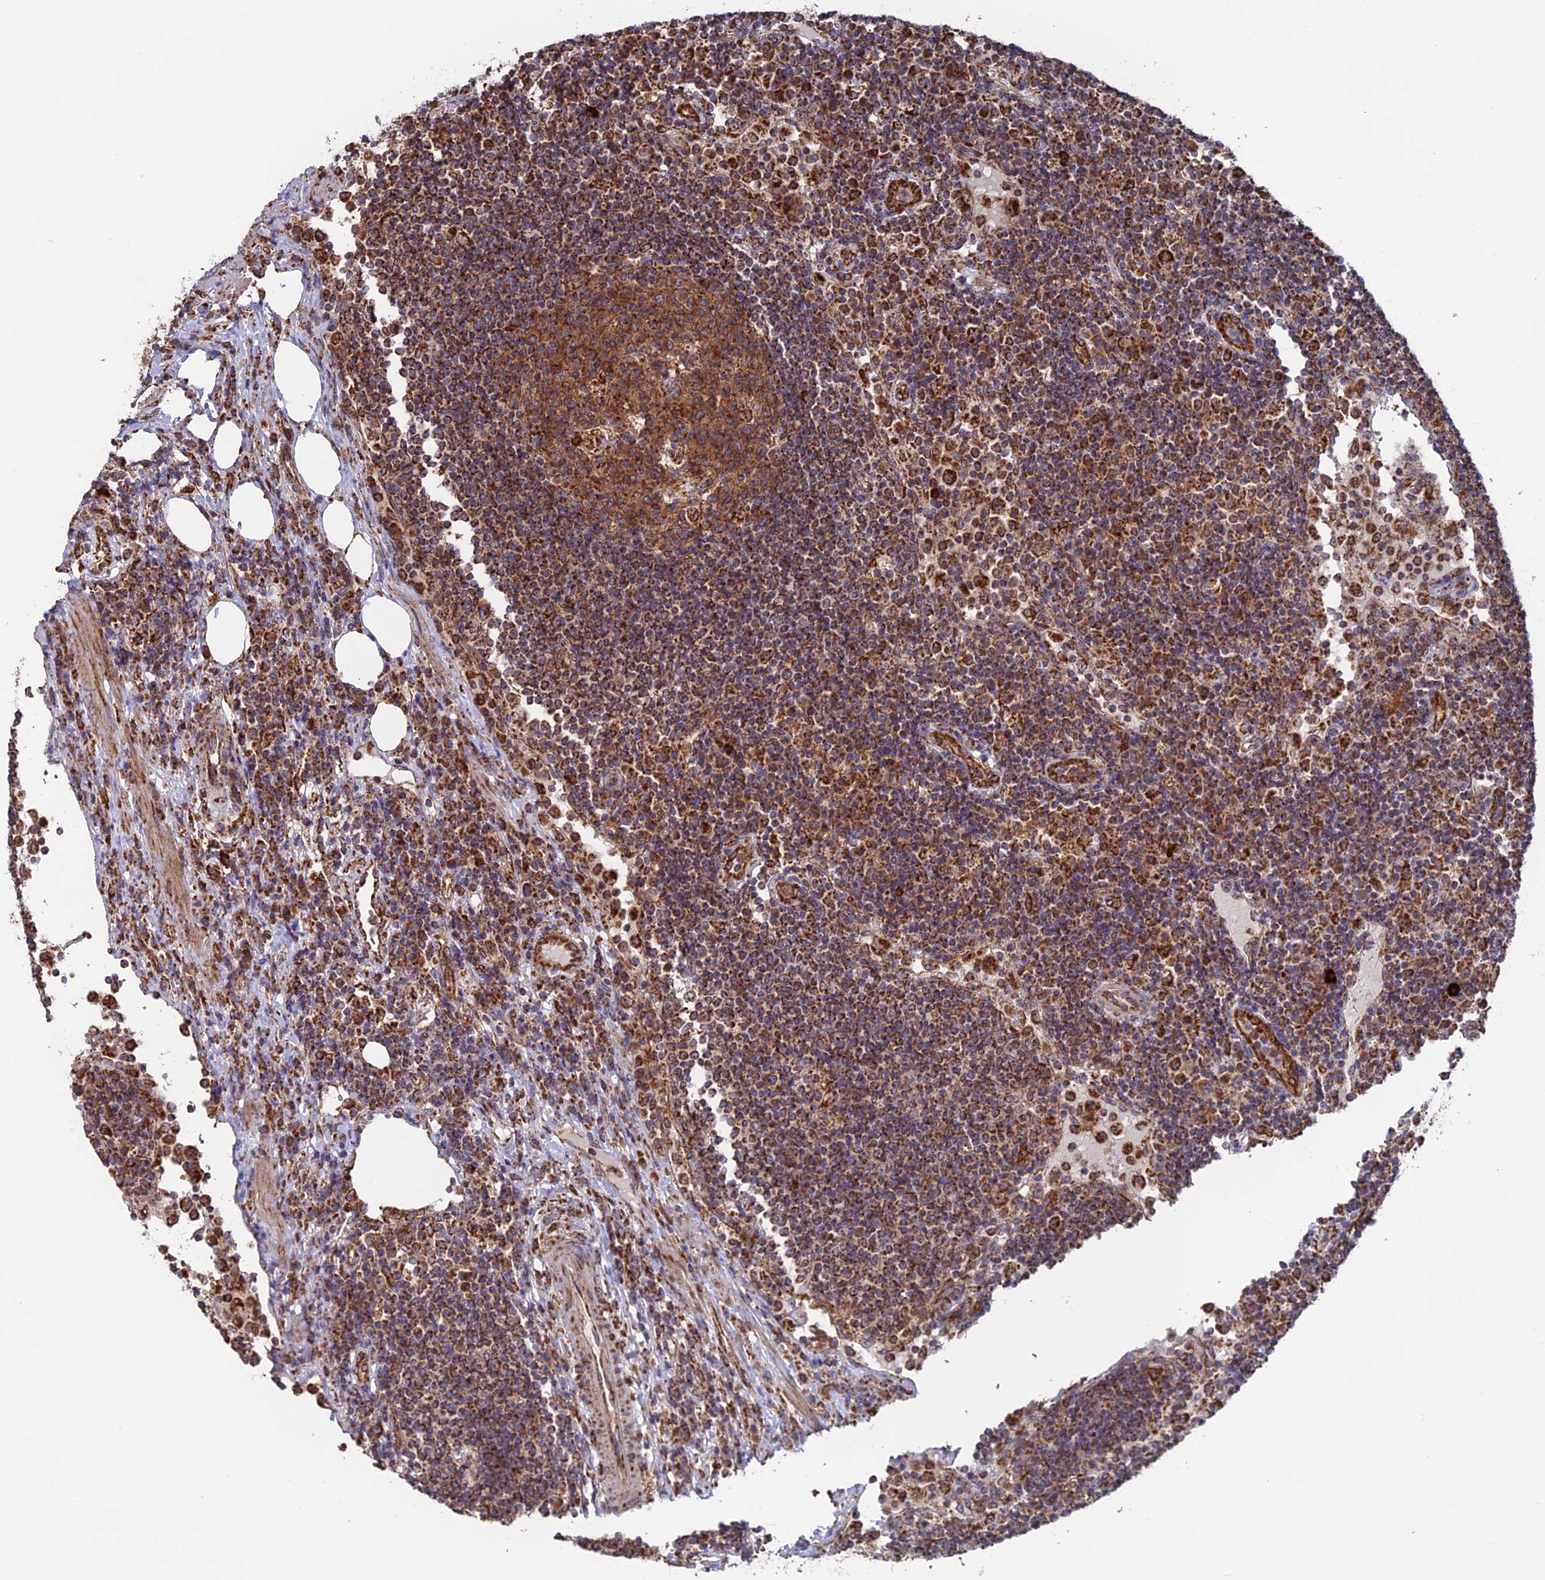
{"staining": {"intensity": "moderate", "quantity": ">75%", "location": "cytoplasmic/membranous"}, "tissue": "lymph node", "cell_type": "Germinal center cells", "image_type": "normal", "snomed": [{"axis": "morphology", "description": "Normal tissue, NOS"}, {"axis": "topography", "description": "Lymph node"}], "caption": "Lymph node stained for a protein reveals moderate cytoplasmic/membranous positivity in germinal center cells. The staining was performed using DAB (3,3'-diaminobenzidine) to visualize the protein expression in brown, while the nuclei were stained in blue with hematoxylin (Magnification: 20x).", "gene": "DTYMK", "patient": {"sex": "female", "age": 53}}